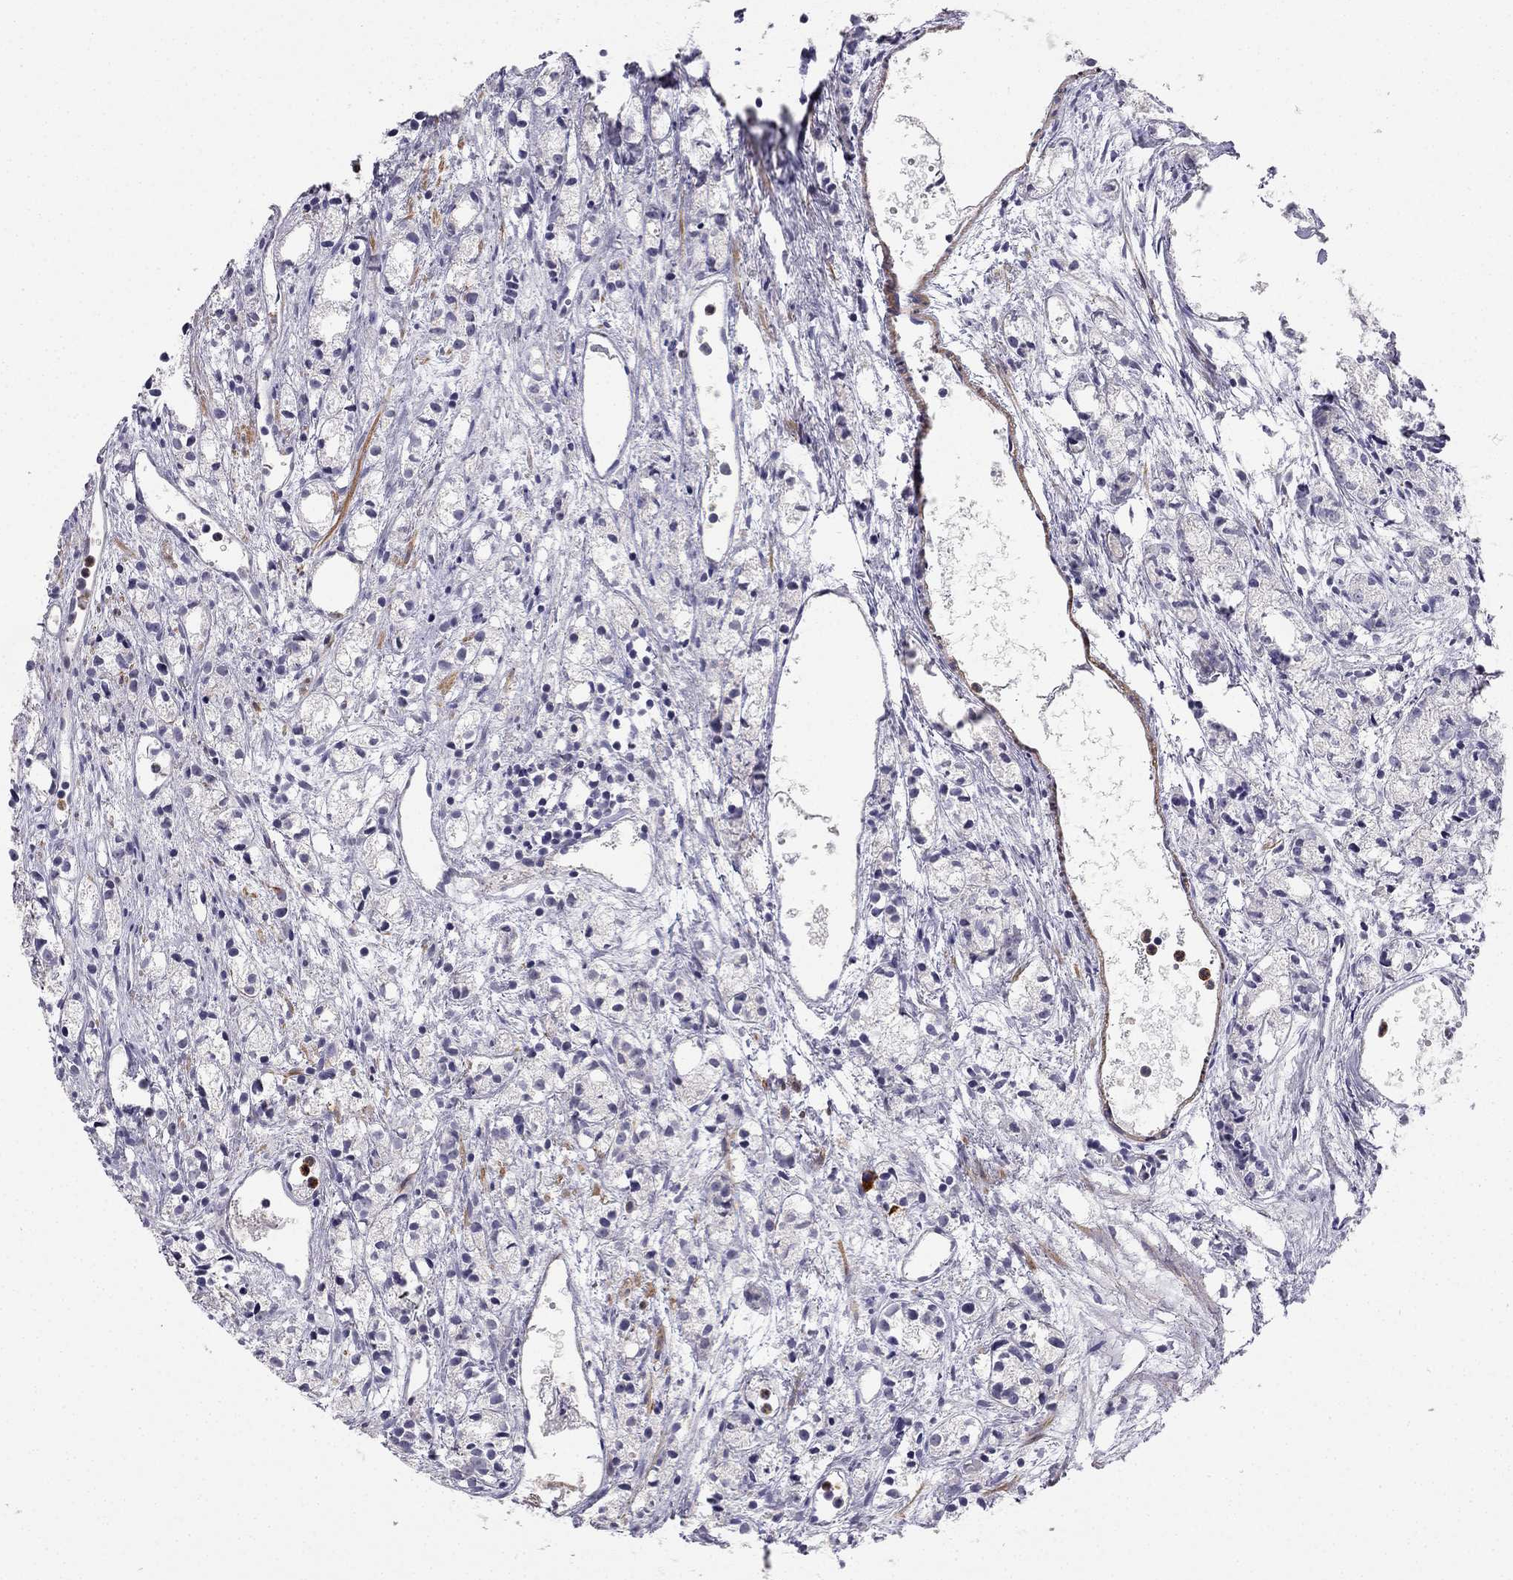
{"staining": {"intensity": "negative", "quantity": "none", "location": "none"}, "tissue": "prostate cancer", "cell_type": "Tumor cells", "image_type": "cancer", "snomed": [{"axis": "morphology", "description": "Adenocarcinoma, Medium grade"}, {"axis": "topography", "description": "Prostate"}], "caption": "Histopathology image shows no protein positivity in tumor cells of prostate adenocarcinoma (medium-grade) tissue.", "gene": "C16orf89", "patient": {"sex": "male", "age": 74}}